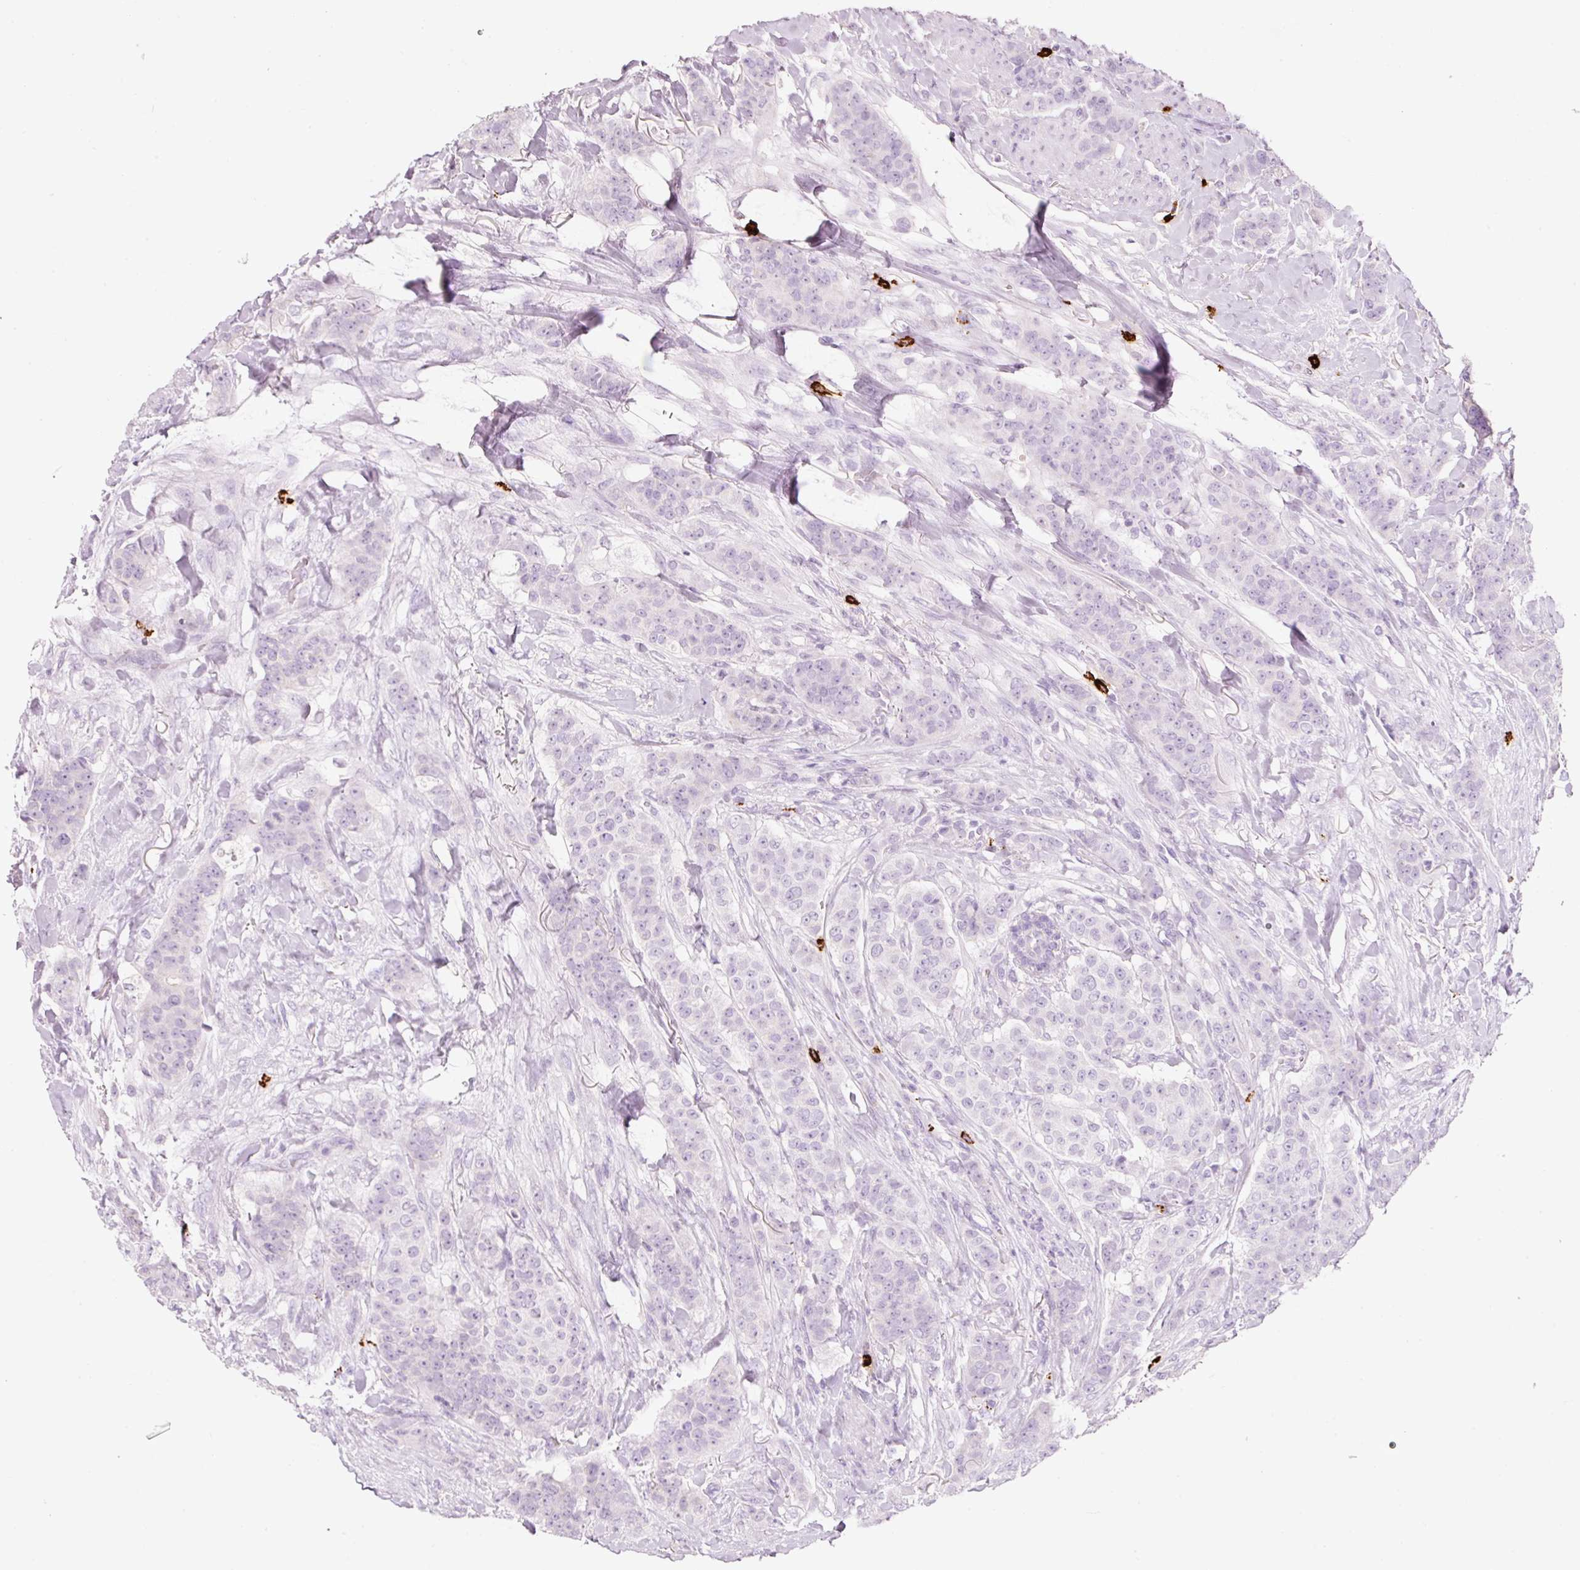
{"staining": {"intensity": "negative", "quantity": "none", "location": "none"}, "tissue": "breast cancer", "cell_type": "Tumor cells", "image_type": "cancer", "snomed": [{"axis": "morphology", "description": "Duct carcinoma"}, {"axis": "topography", "description": "Breast"}], "caption": "There is no significant staining in tumor cells of invasive ductal carcinoma (breast). (Stains: DAB (3,3'-diaminobenzidine) immunohistochemistry (IHC) with hematoxylin counter stain, Microscopy: brightfield microscopy at high magnification).", "gene": "CMA1", "patient": {"sex": "female", "age": 40}}